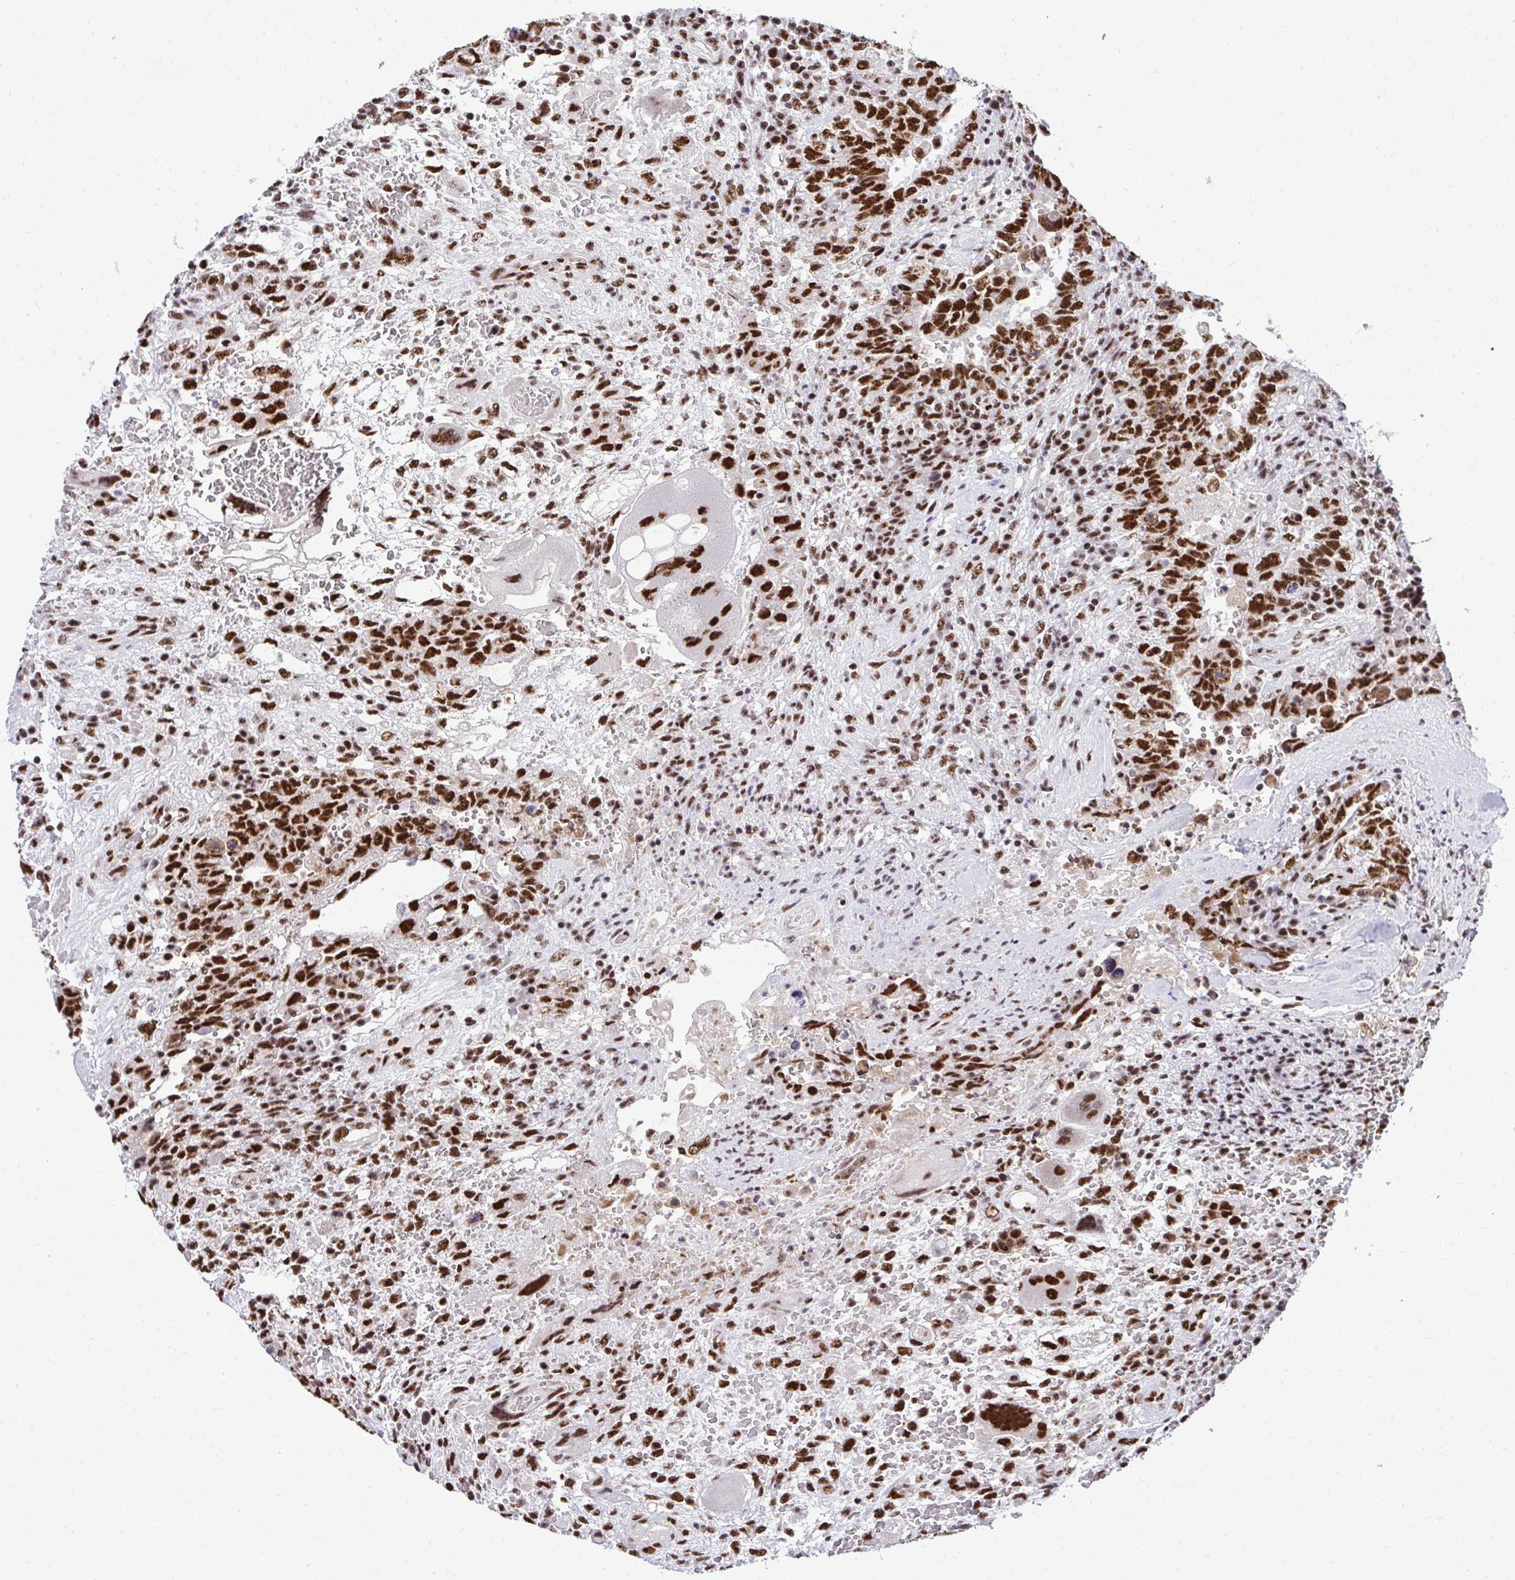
{"staining": {"intensity": "strong", "quantity": ">75%", "location": "nuclear"}, "tissue": "testis cancer", "cell_type": "Tumor cells", "image_type": "cancer", "snomed": [{"axis": "morphology", "description": "Carcinoma, Embryonal, NOS"}, {"axis": "topography", "description": "Testis"}], "caption": "A brown stain labels strong nuclear staining of a protein in human testis cancer tumor cells.", "gene": "PRPF19", "patient": {"sex": "male", "age": 26}}